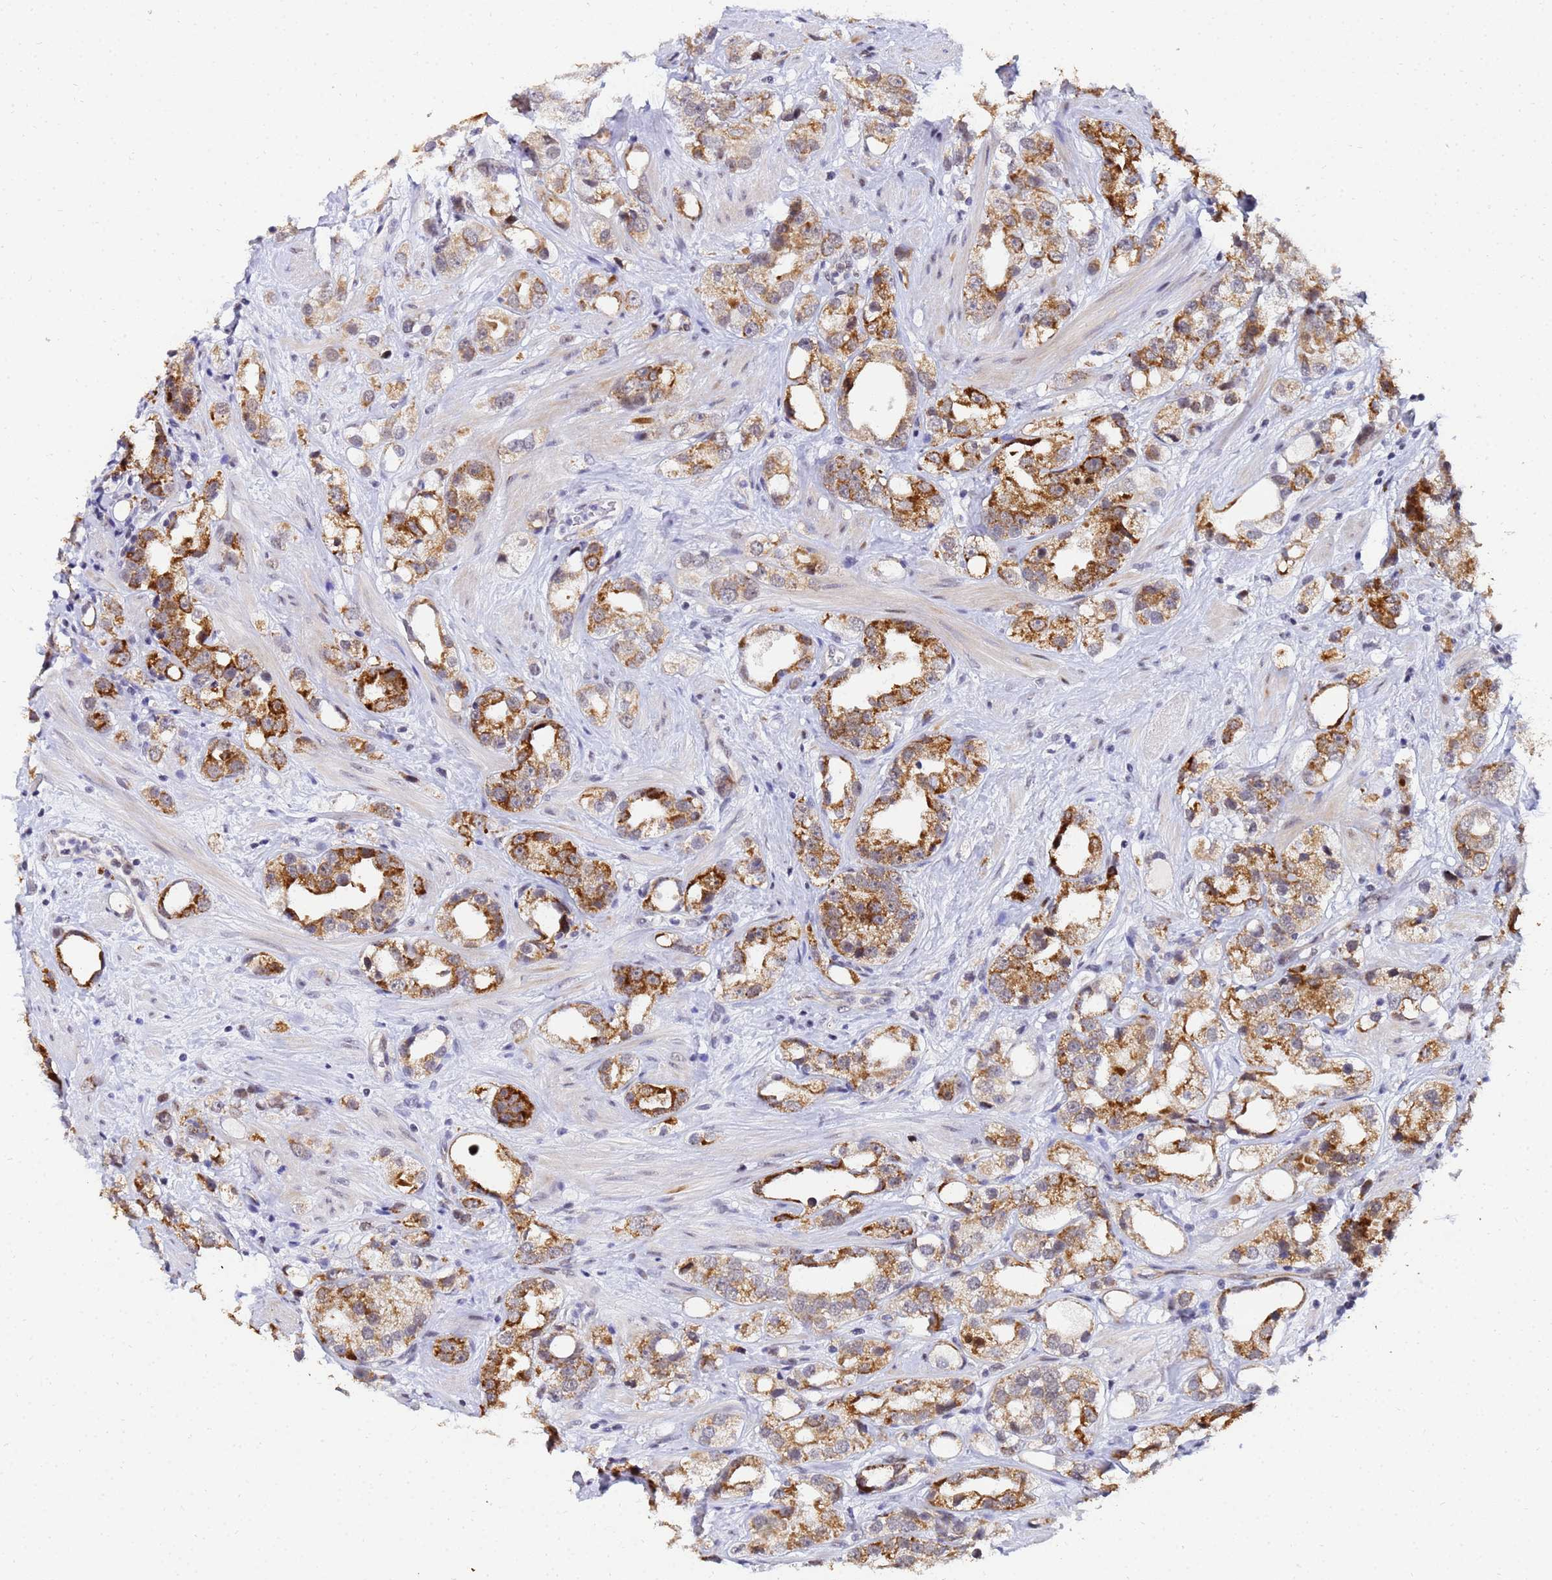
{"staining": {"intensity": "moderate", "quantity": ">75%", "location": "cytoplasmic/membranous"}, "tissue": "prostate cancer", "cell_type": "Tumor cells", "image_type": "cancer", "snomed": [{"axis": "morphology", "description": "Adenocarcinoma, NOS"}, {"axis": "topography", "description": "Prostate"}], "caption": "Immunohistochemical staining of human prostate cancer reveals medium levels of moderate cytoplasmic/membranous protein positivity in about >75% of tumor cells.", "gene": "CKMT1A", "patient": {"sex": "male", "age": 79}}